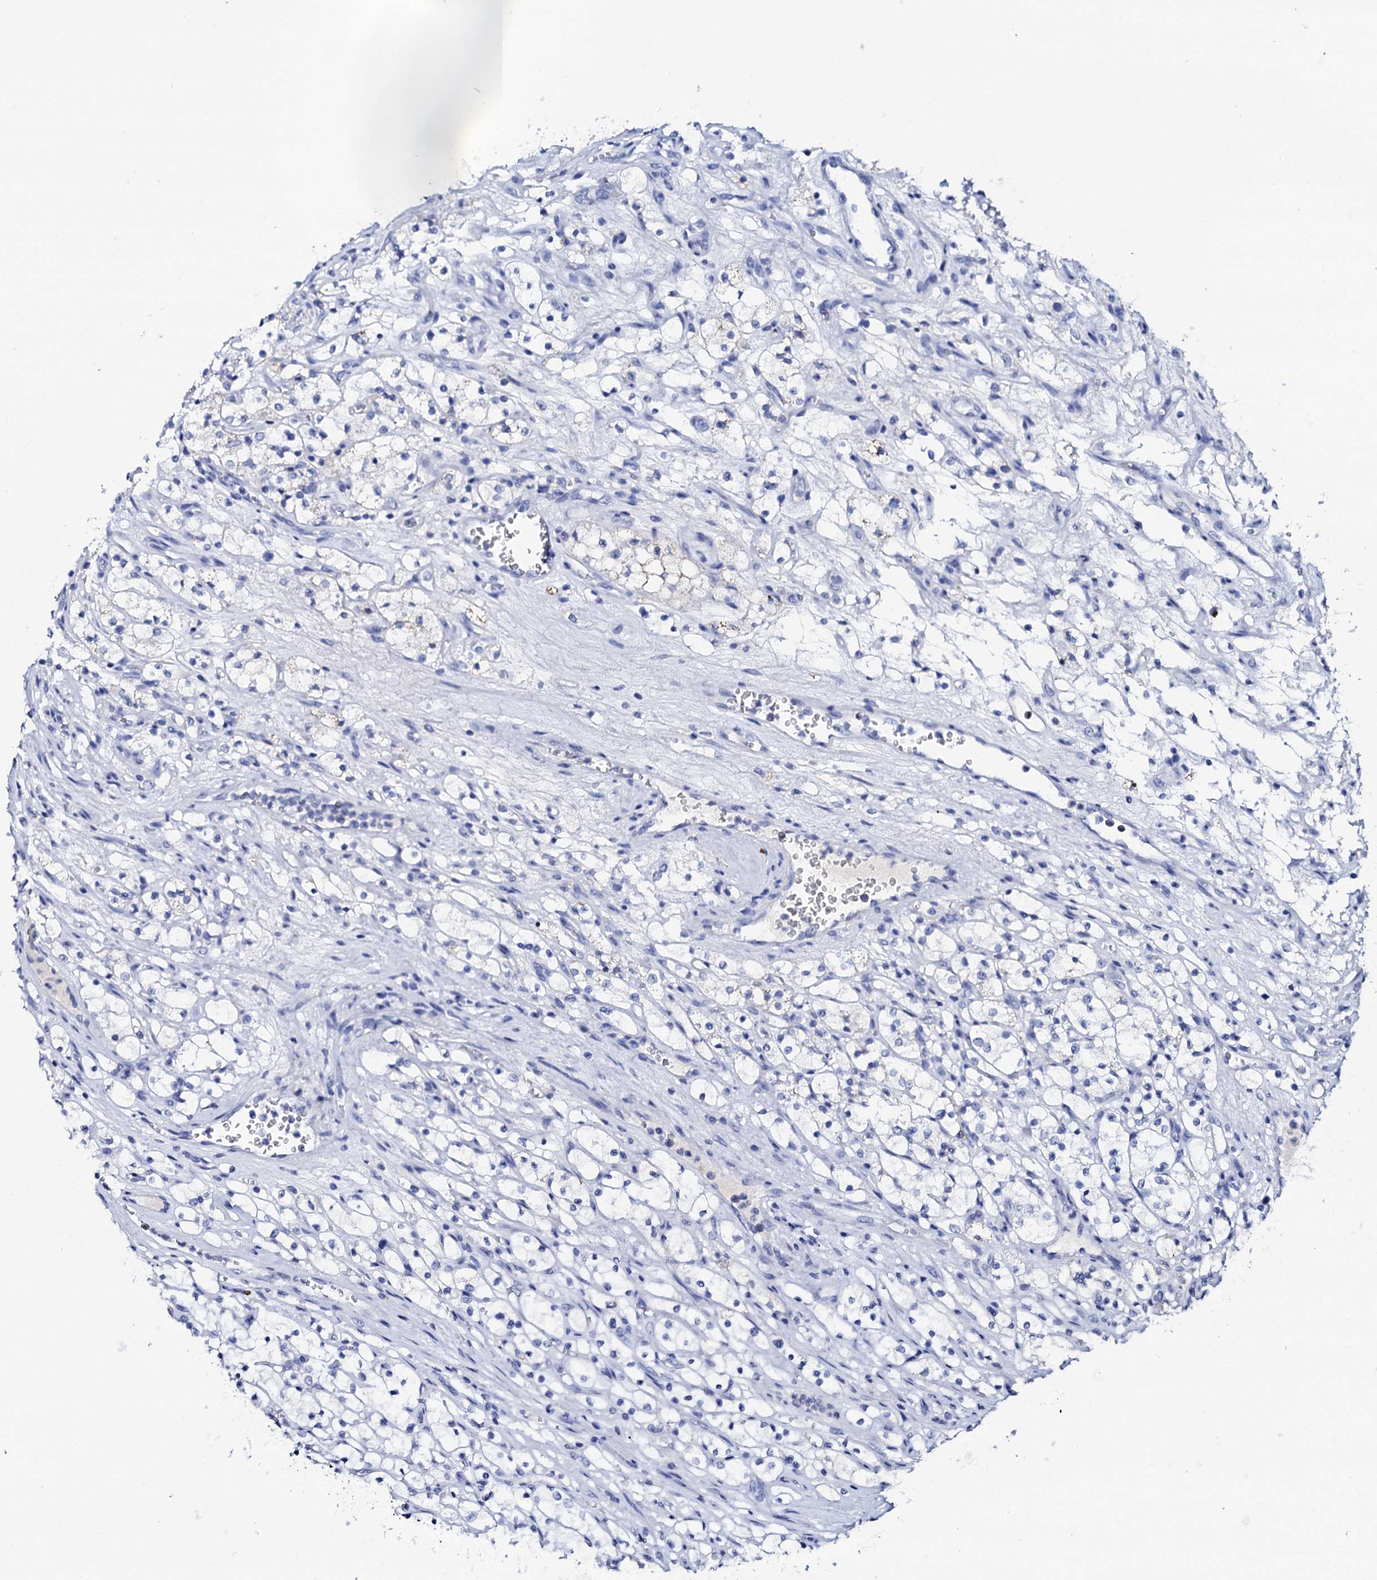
{"staining": {"intensity": "negative", "quantity": "none", "location": "none"}, "tissue": "renal cancer", "cell_type": "Tumor cells", "image_type": "cancer", "snomed": [{"axis": "morphology", "description": "Adenocarcinoma, NOS"}, {"axis": "topography", "description": "Kidney"}], "caption": "Immunohistochemistry image of human renal cancer stained for a protein (brown), which exhibits no positivity in tumor cells.", "gene": "FBXL16", "patient": {"sex": "female", "age": 69}}